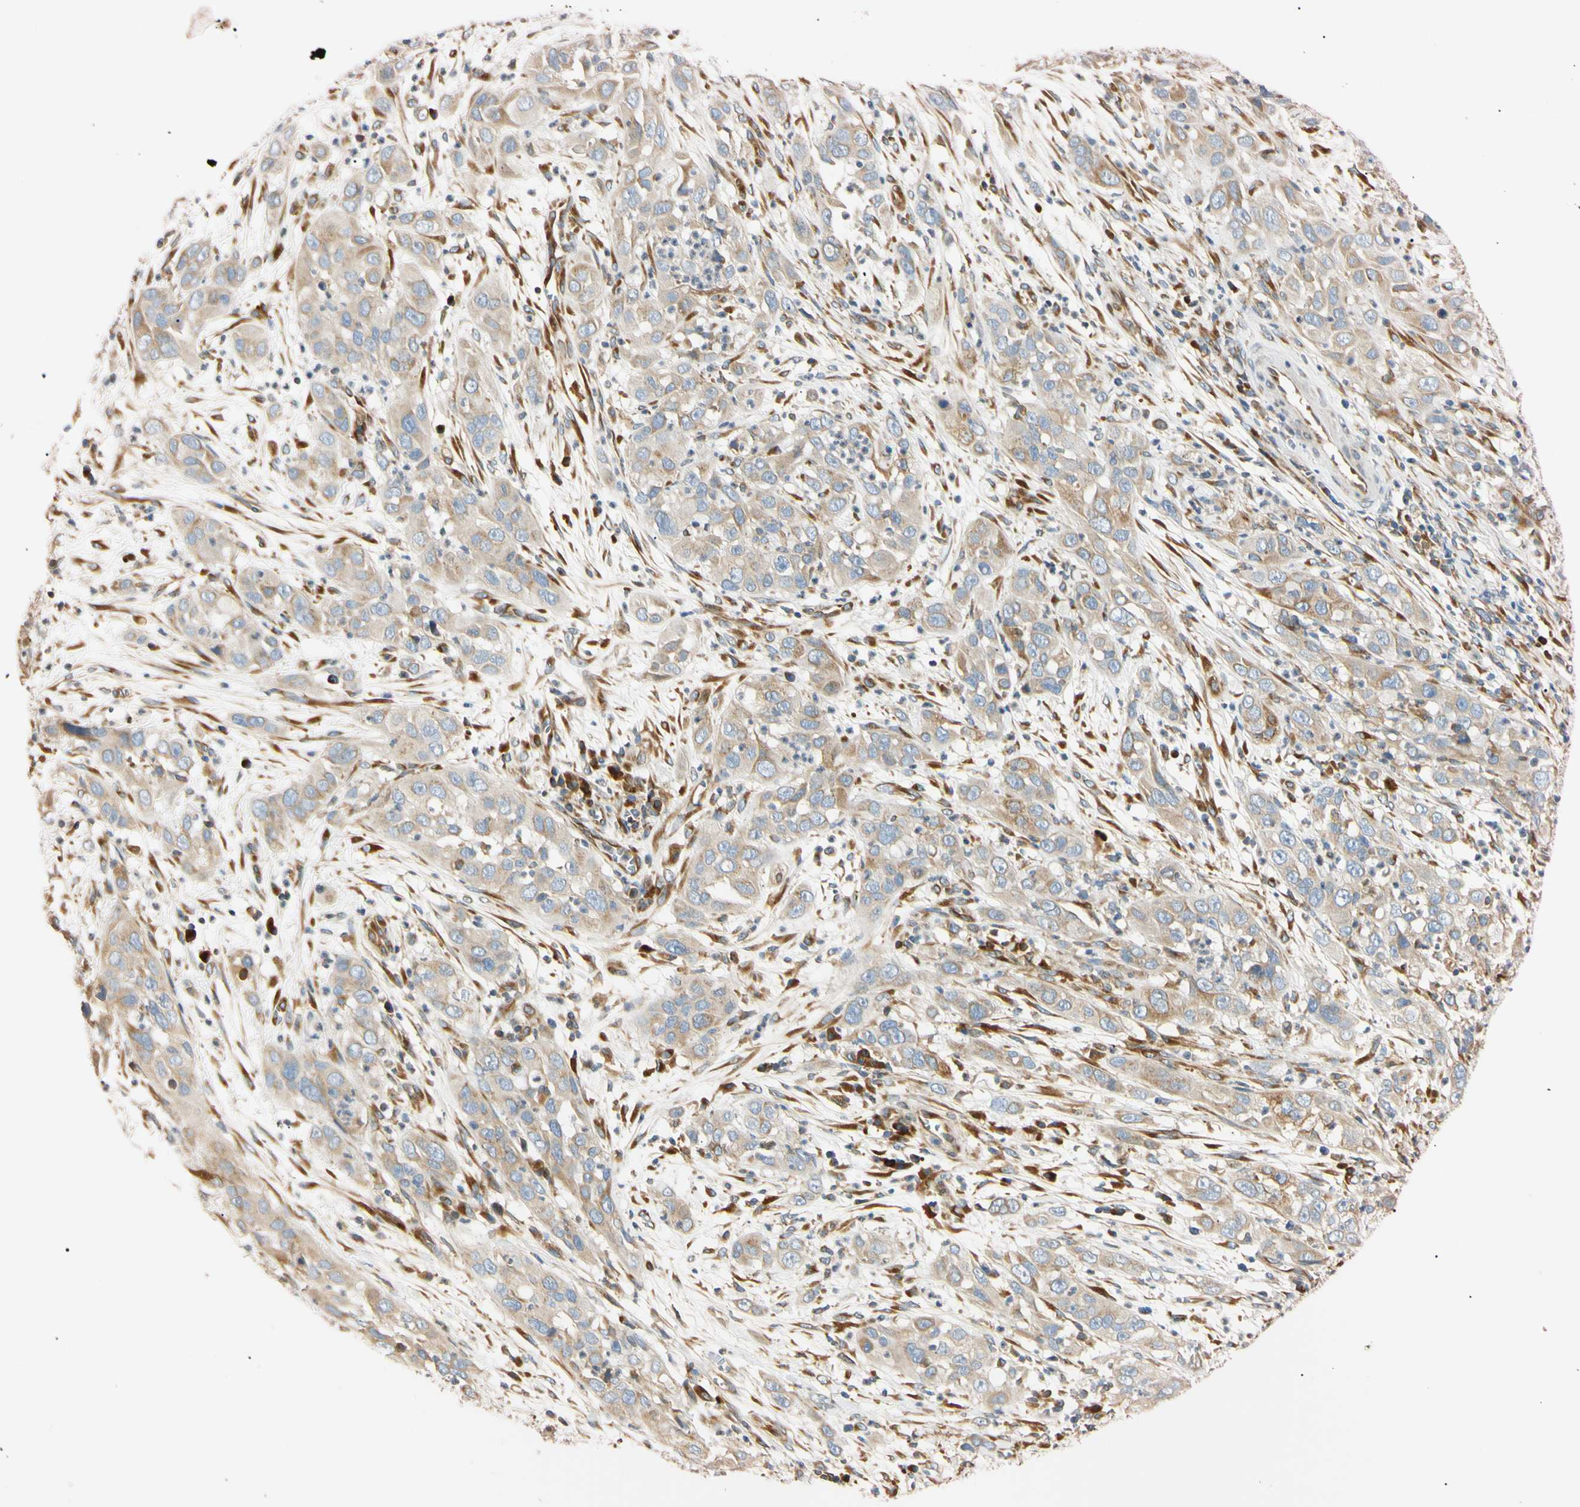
{"staining": {"intensity": "weak", "quantity": ">75%", "location": "cytoplasmic/membranous"}, "tissue": "cervical cancer", "cell_type": "Tumor cells", "image_type": "cancer", "snomed": [{"axis": "morphology", "description": "Squamous cell carcinoma, NOS"}, {"axis": "topography", "description": "Cervix"}], "caption": "Human squamous cell carcinoma (cervical) stained with a protein marker shows weak staining in tumor cells.", "gene": "IER3IP1", "patient": {"sex": "female", "age": 32}}